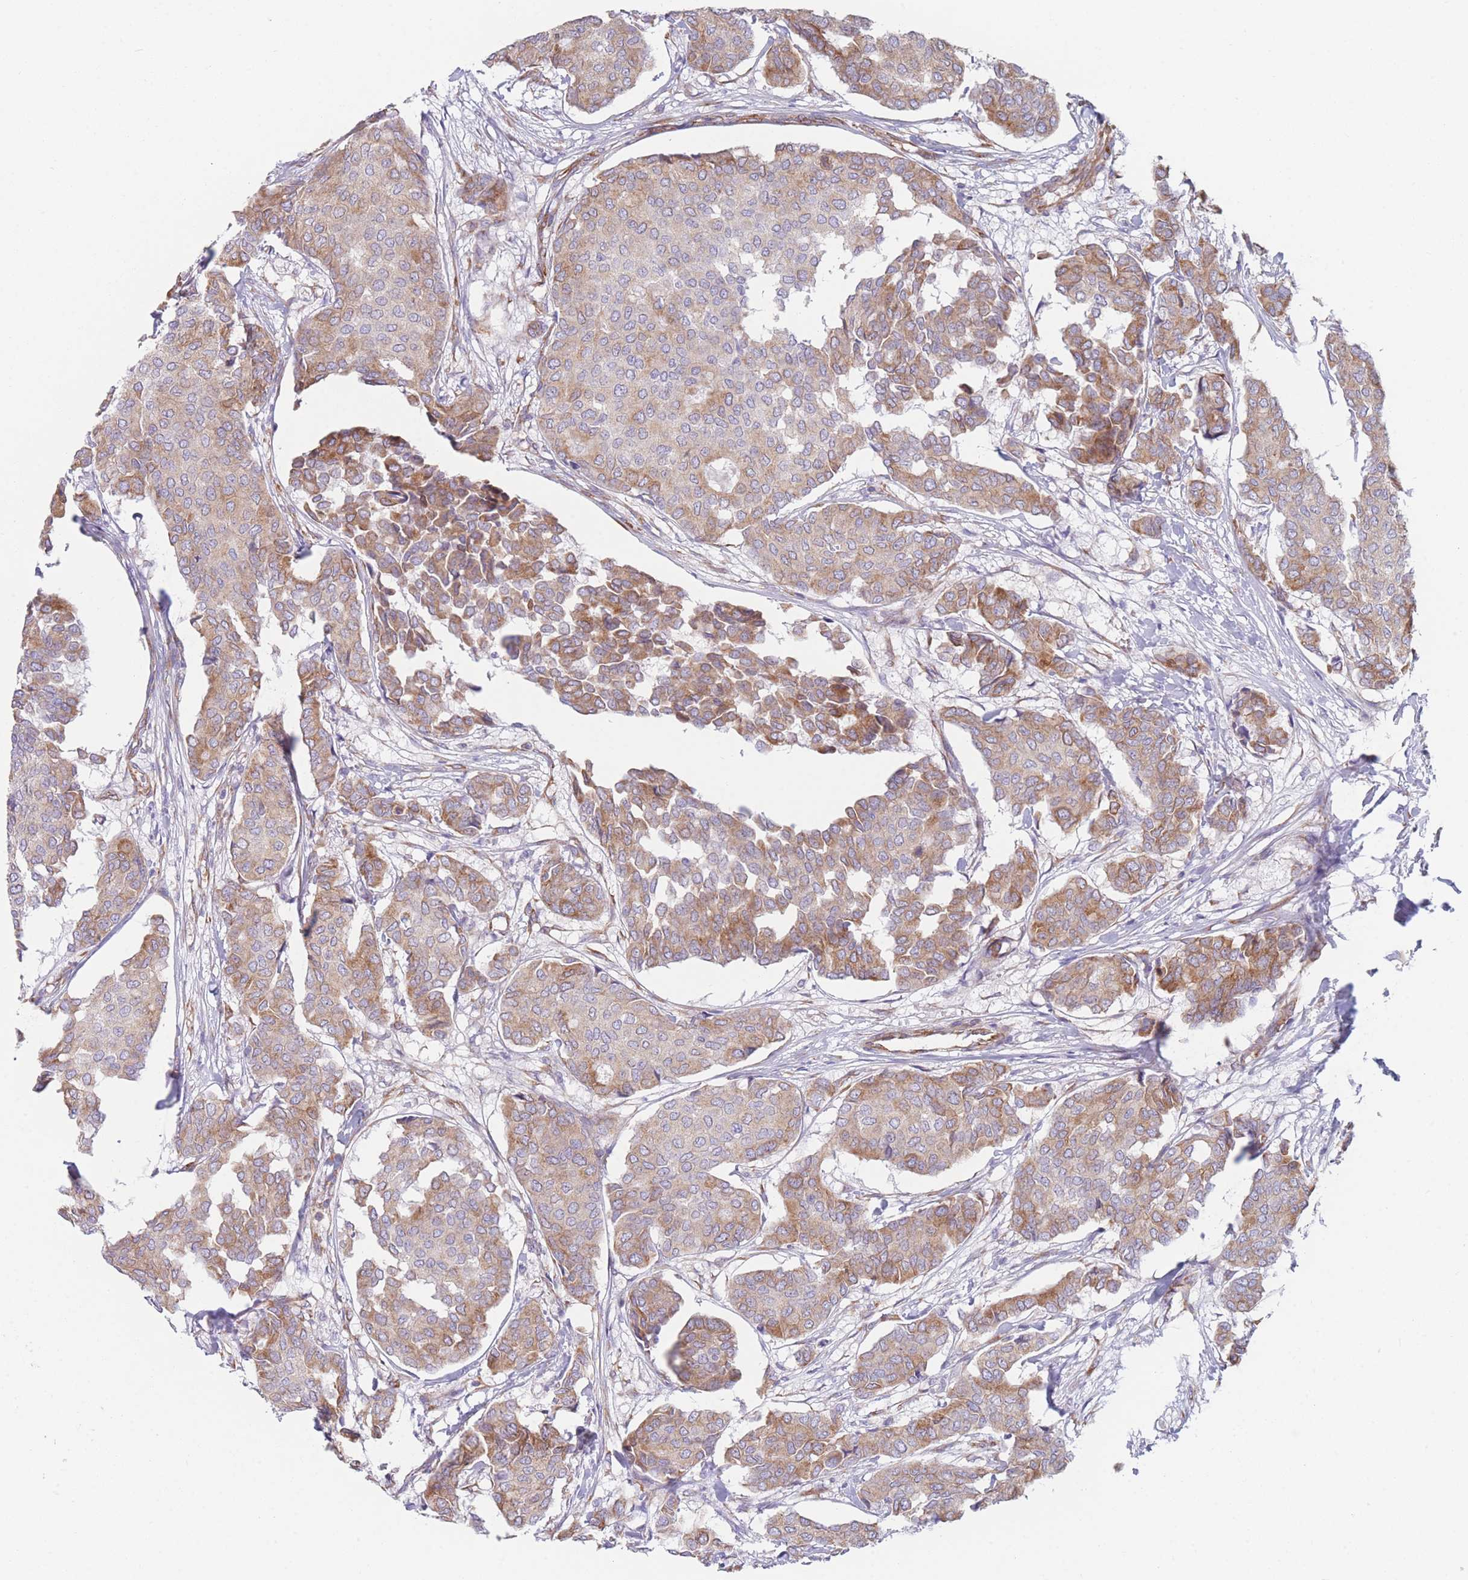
{"staining": {"intensity": "moderate", "quantity": ">75%", "location": "cytoplasmic/membranous"}, "tissue": "breast cancer", "cell_type": "Tumor cells", "image_type": "cancer", "snomed": [{"axis": "morphology", "description": "Duct carcinoma"}, {"axis": "topography", "description": "Breast"}], "caption": "High-magnification brightfield microscopy of intraductal carcinoma (breast) stained with DAB (3,3'-diaminobenzidine) (brown) and counterstained with hematoxylin (blue). tumor cells exhibit moderate cytoplasmic/membranous positivity is identified in approximately>75% of cells.", "gene": "AK9", "patient": {"sex": "female", "age": 75}}